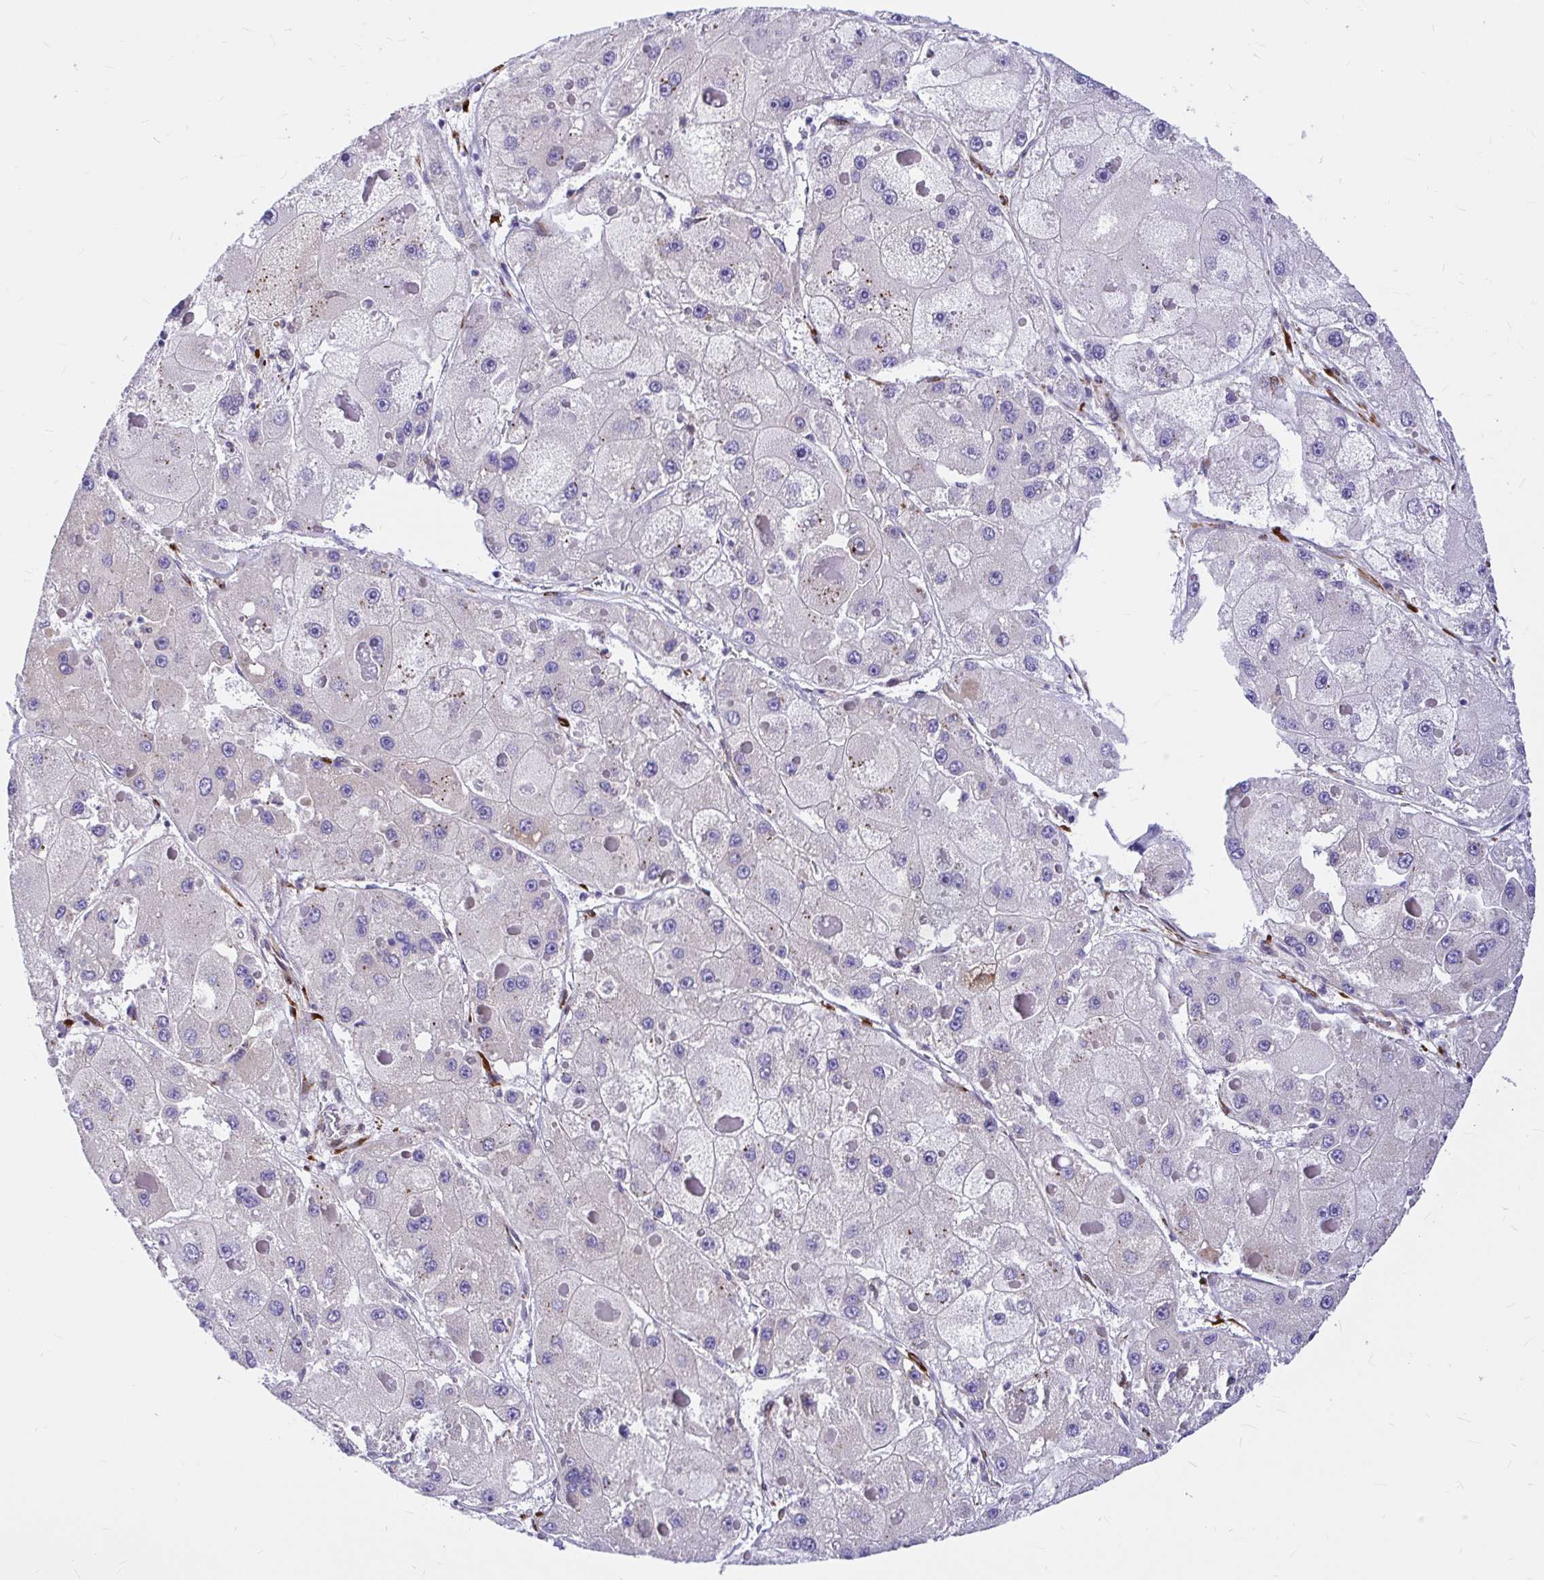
{"staining": {"intensity": "negative", "quantity": "none", "location": "none"}, "tissue": "liver cancer", "cell_type": "Tumor cells", "image_type": "cancer", "snomed": [{"axis": "morphology", "description": "Carcinoma, Hepatocellular, NOS"}, {"axis": "topography", "description": "Liver"}], "caption": "Micrograph shows no significant protein positivity in tumor cells of liver cancer.", "gene": "GABBR2", "patient": {"sex": "female", "age": 73}}